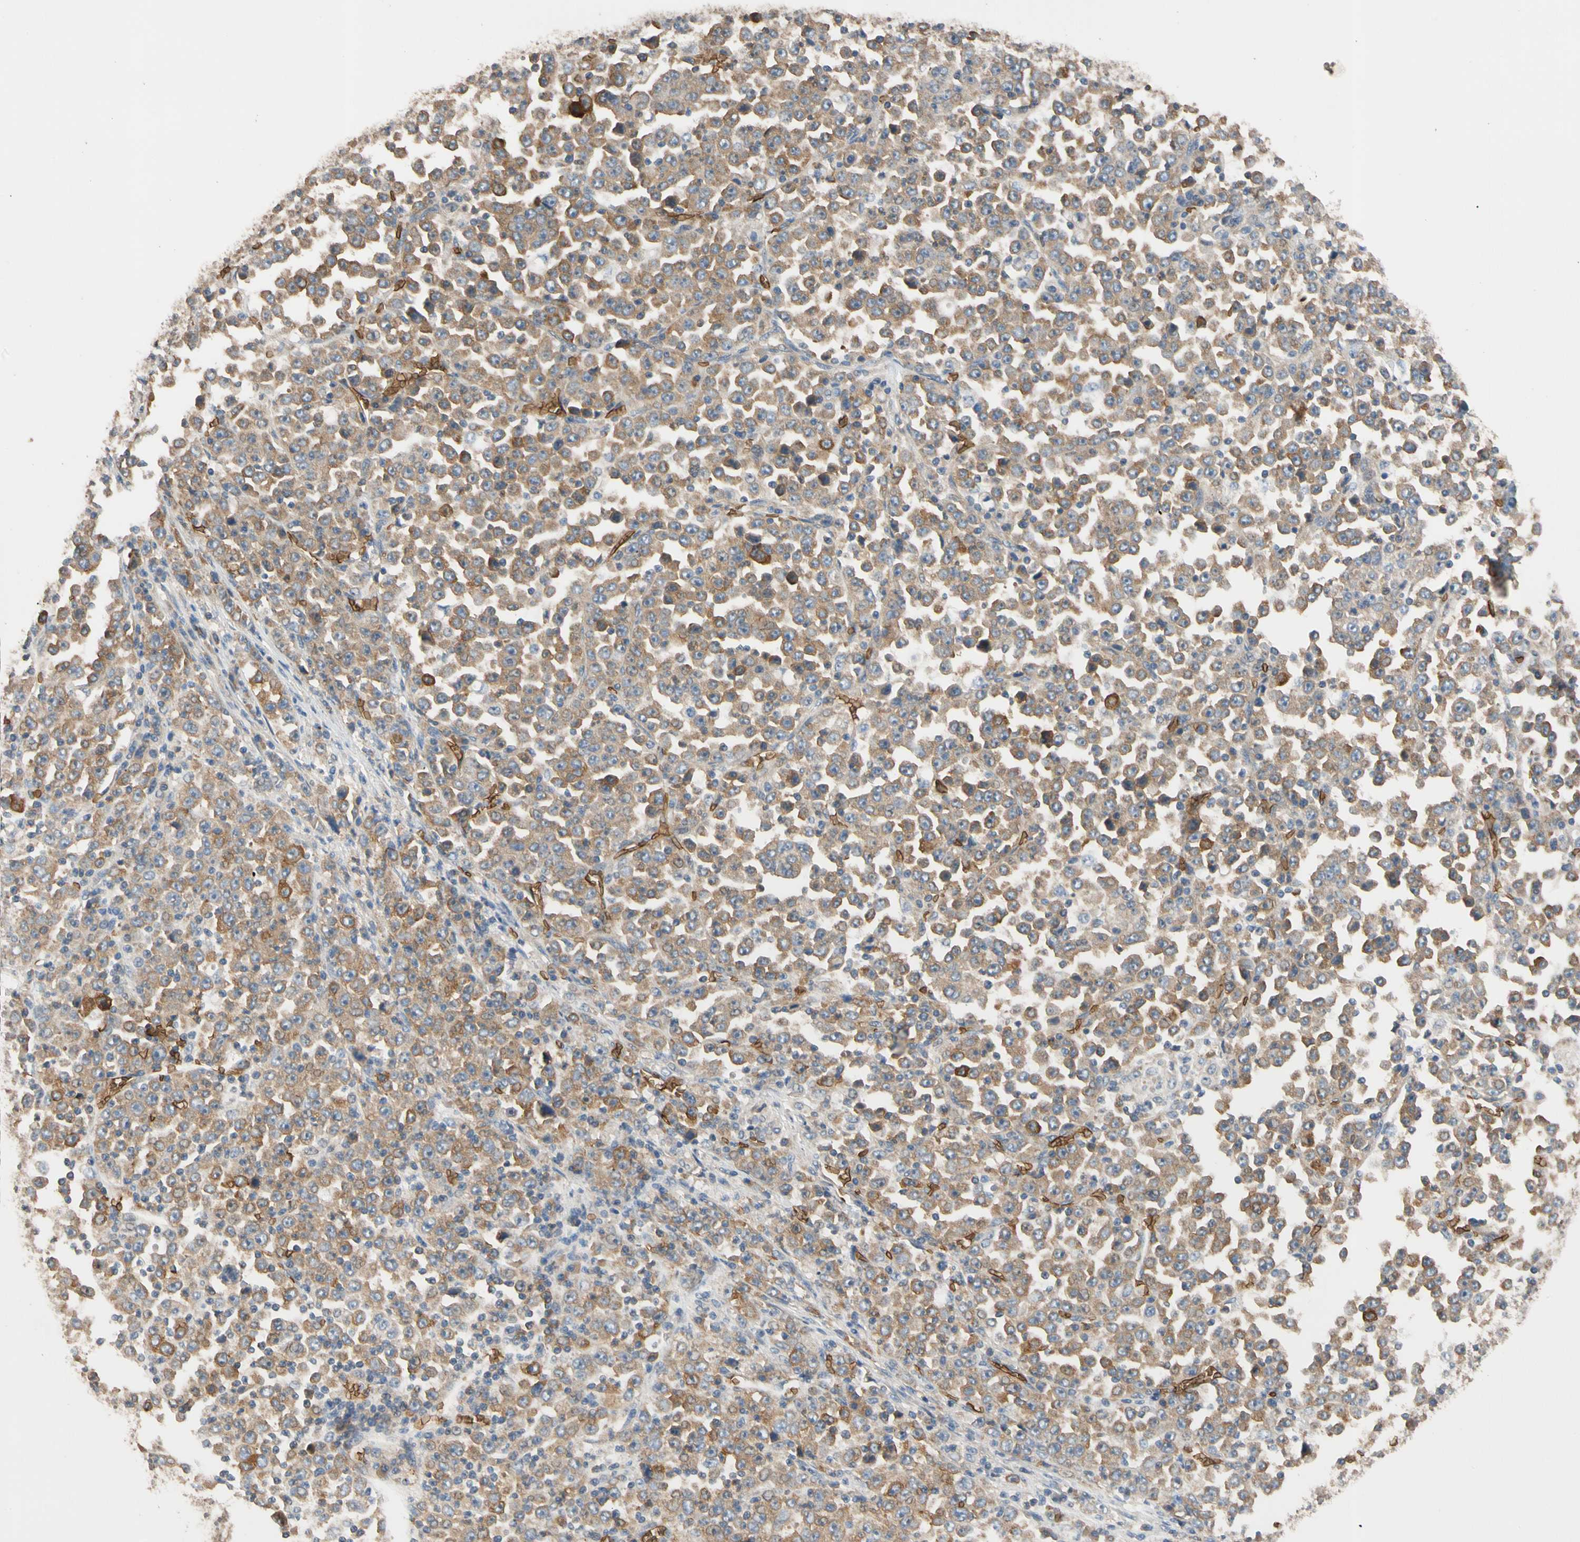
{"staining": {"intensity": "strong", "quantity": "25%-75%", "location": "cytoplasmic/membranous"}, "tissue": "stomach cancer", "cell_type": "Tumor cells", "image_type": "cancer", "snomed": [{"axis": "morphology", "description": "Normal tissue, NOS"}, {"axis": "morphology", "description": "Adenocarcinoma, NOS"}, {"axis": "topography", "description": "Stomach, upper"}, {"axis": "topography", "description": "Stomach"}], "caption": "Human stomach adenocarcinoma stained for a protein (brown) shows strong cytoplasmic/membranous positive staining in about 25%-75% of tumor cells.", "gene": "RIOK2", "patient": {"sex": "male", "age": 59}}